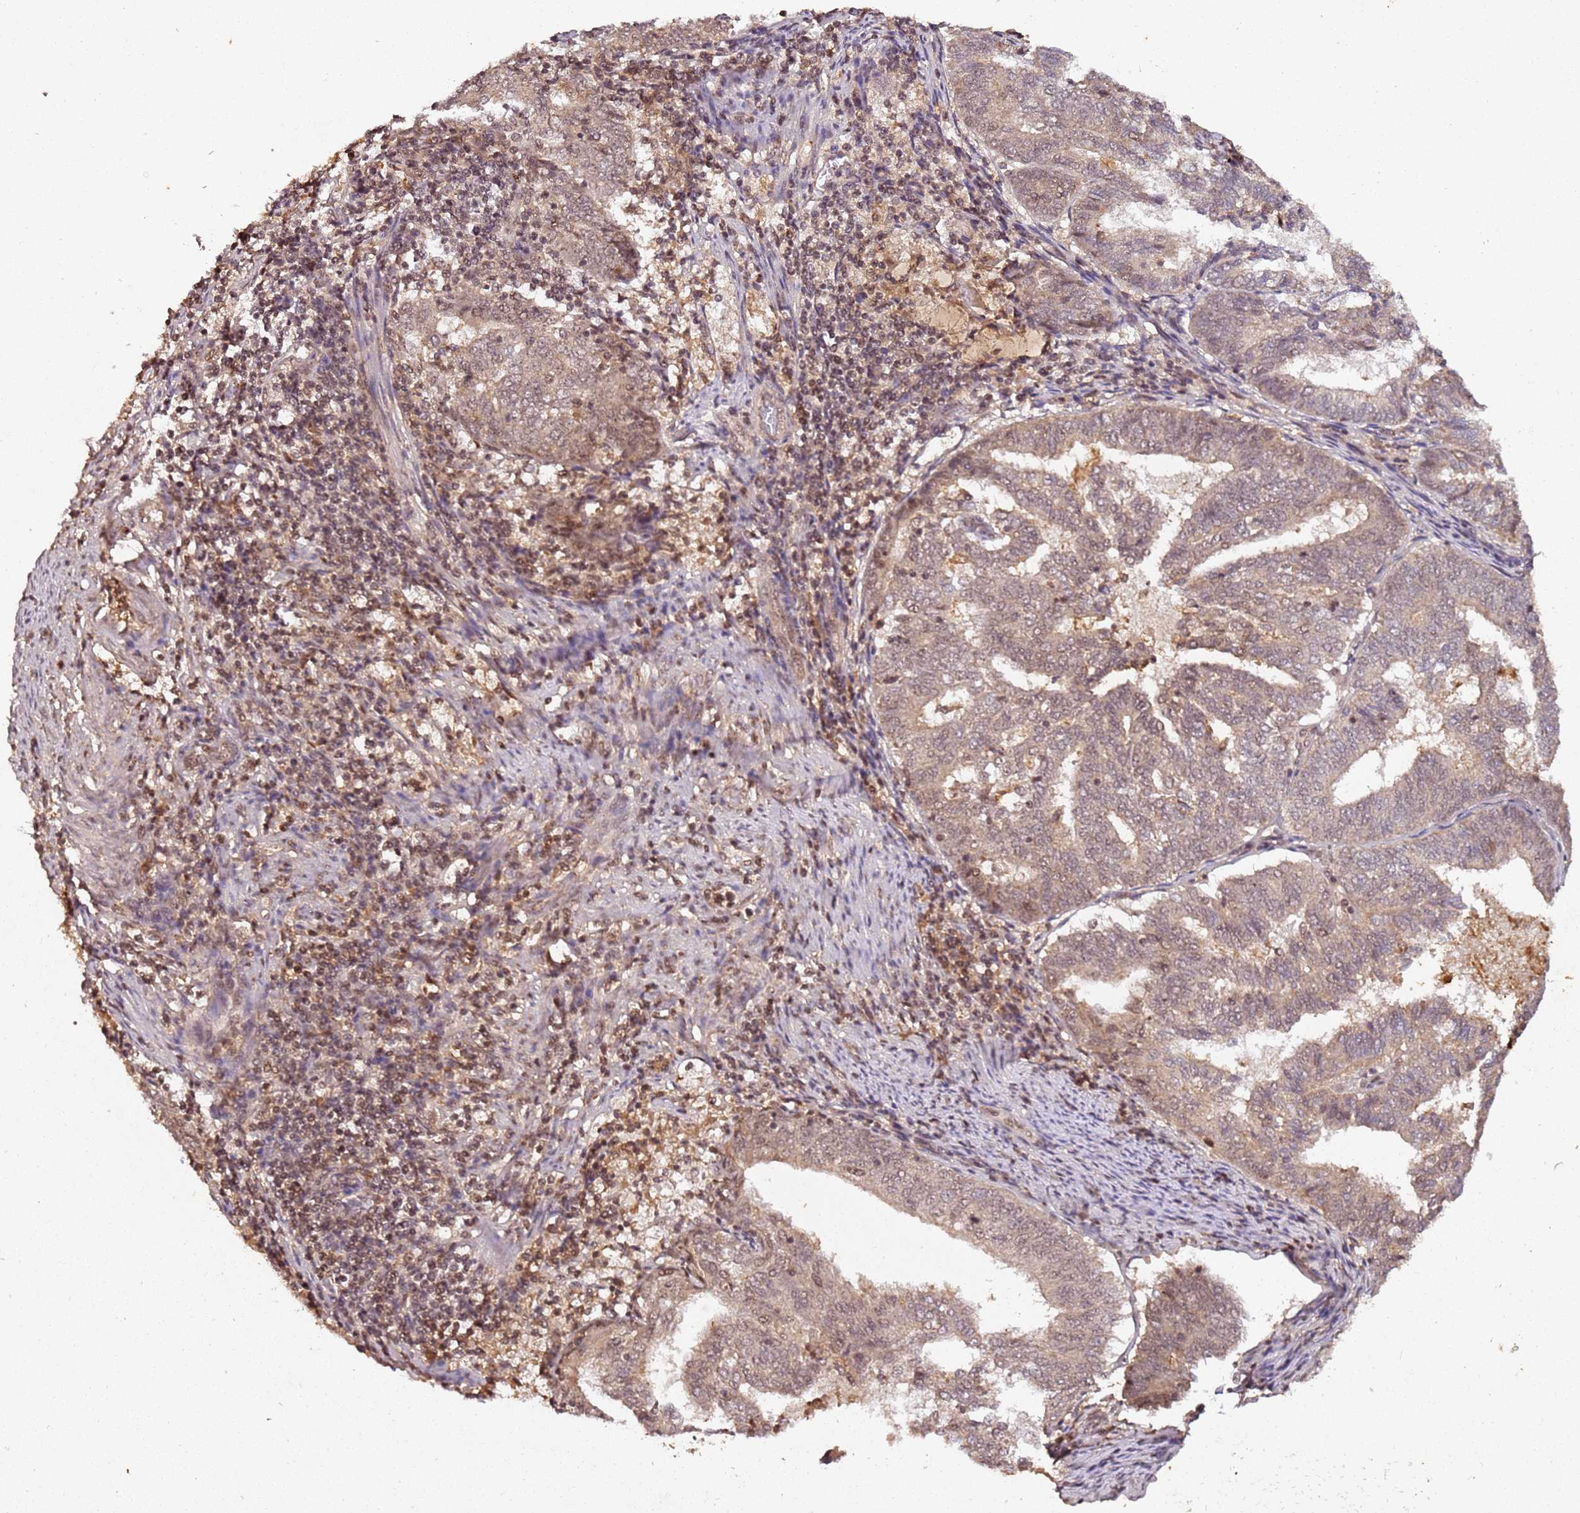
{"staining": {"intensity": "weak", "quantity": "25%-75%", "location": "cytoplasmic/membranous,nuclear"}, "tissue": "endometrial cancer", "cell_type": "Tumor cells", "image_type": "cancer", "snomed": [{"axis": "morphology", "description": "Adenocarcinoma, NOS"}, {"axis": "topography", "description": "Endometrium"}], "caption": "Immunohistochemical staining of human adenocarcinoma (endometrial) reveals low levels of weak cytoplasmic/membranous and nuclear expression in about 25%-75% of tumor cells.", "gene": "COL1A2", "patient": {"sex": "female", "age": 80}}